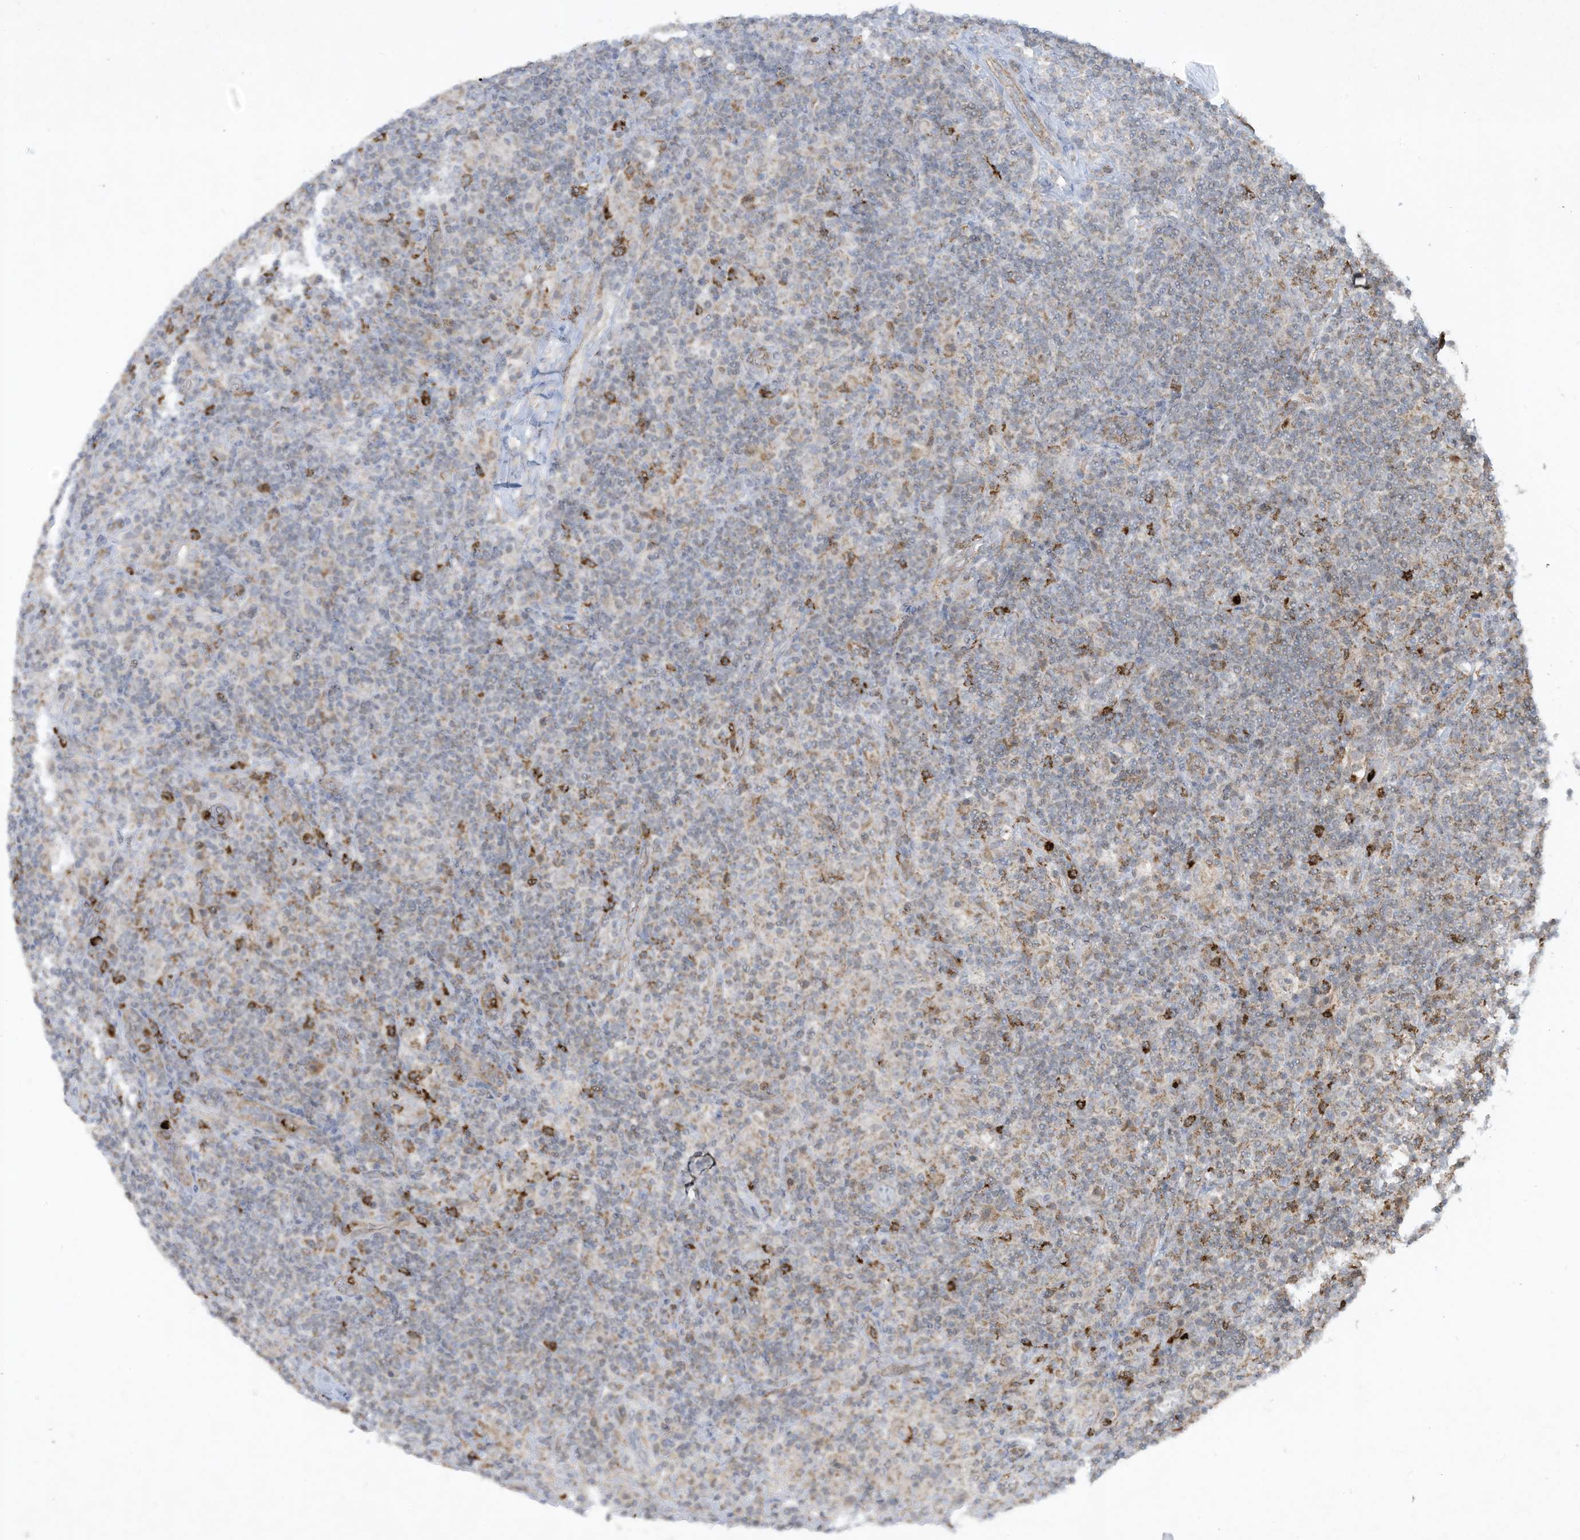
{"staining": {"intensity": "negative", "quantity": "none", "location": "none"}, "tissue": "lymphoma", "cell_type": "Tumor cells", "image_type": "cancer", "snomed": [{"axis": "morphology", "description": "Hodgkin's disease, NOS"}, {"axis": "topography", "description": "Lymph node"}], "caption": "Immunohistochemistry image of neoplastic tissue: human lymphoma stained with DAB (3,3'-diaminobenzidine) reveals no significant protein staining in tumor cells. (DAB IHC, high magnification).", "gene": "CHRNA4", "patient": {"sex": "male", "age": 70}}